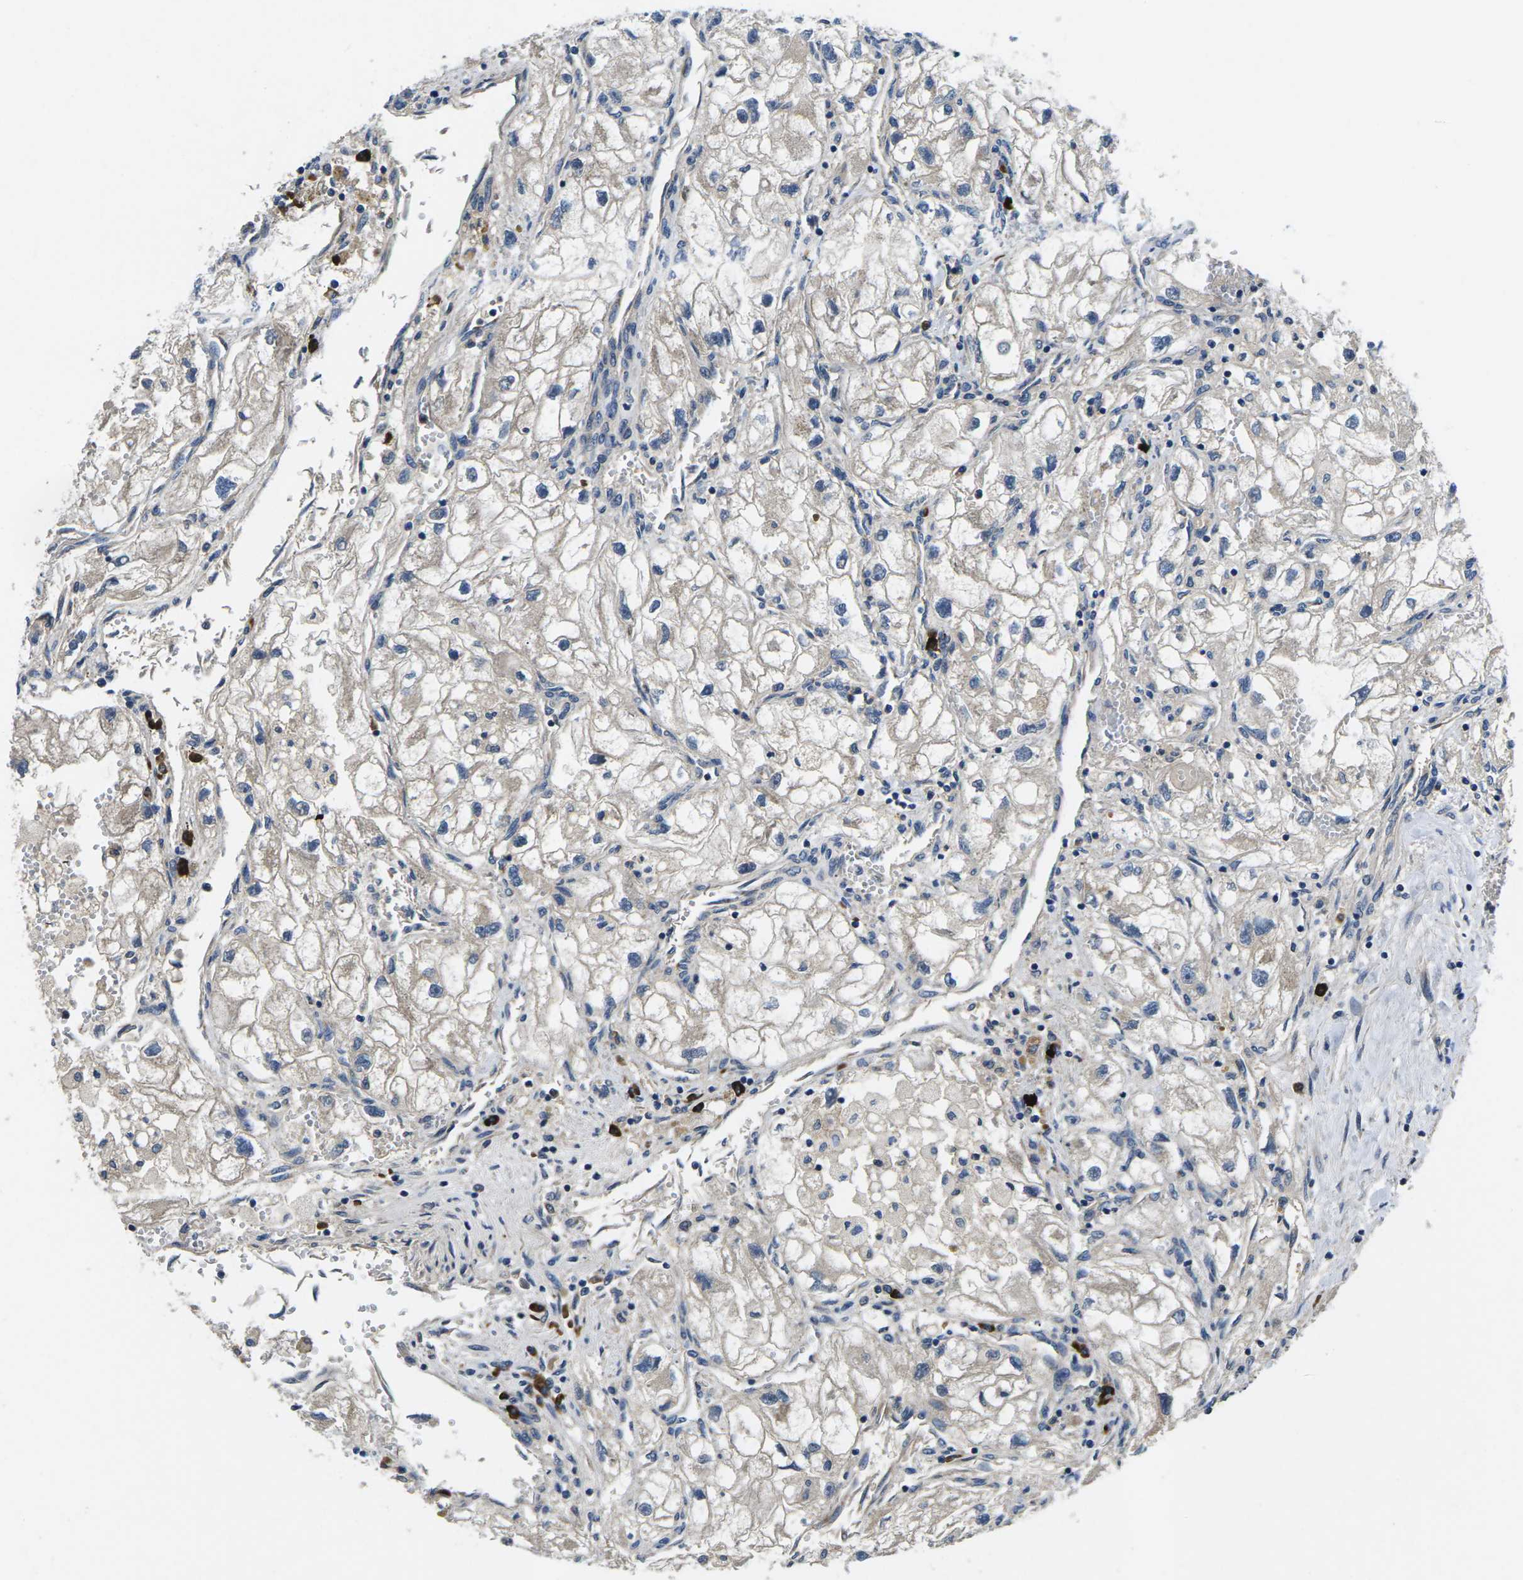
{"staining": {"intensity": "negative", "quantity": "none", "location": "none"}, "tissue": "renal cancer", "cell_type": "Tumor cells", "image_type": "cancer", "snomed": [{"axis": "morphology", "description": "Adenocarcinoma, NOS"}, {"axis": "topography", "description": "Kidney"}], "caption": "Photomicrograph shows no protein expression in tumor cells of renal cancer tissue. (DAB IHC visualized using brightfield microscopy, high magnification).", "gene": "PLCE1", "patient": {"sex": "female", "age": 70}}